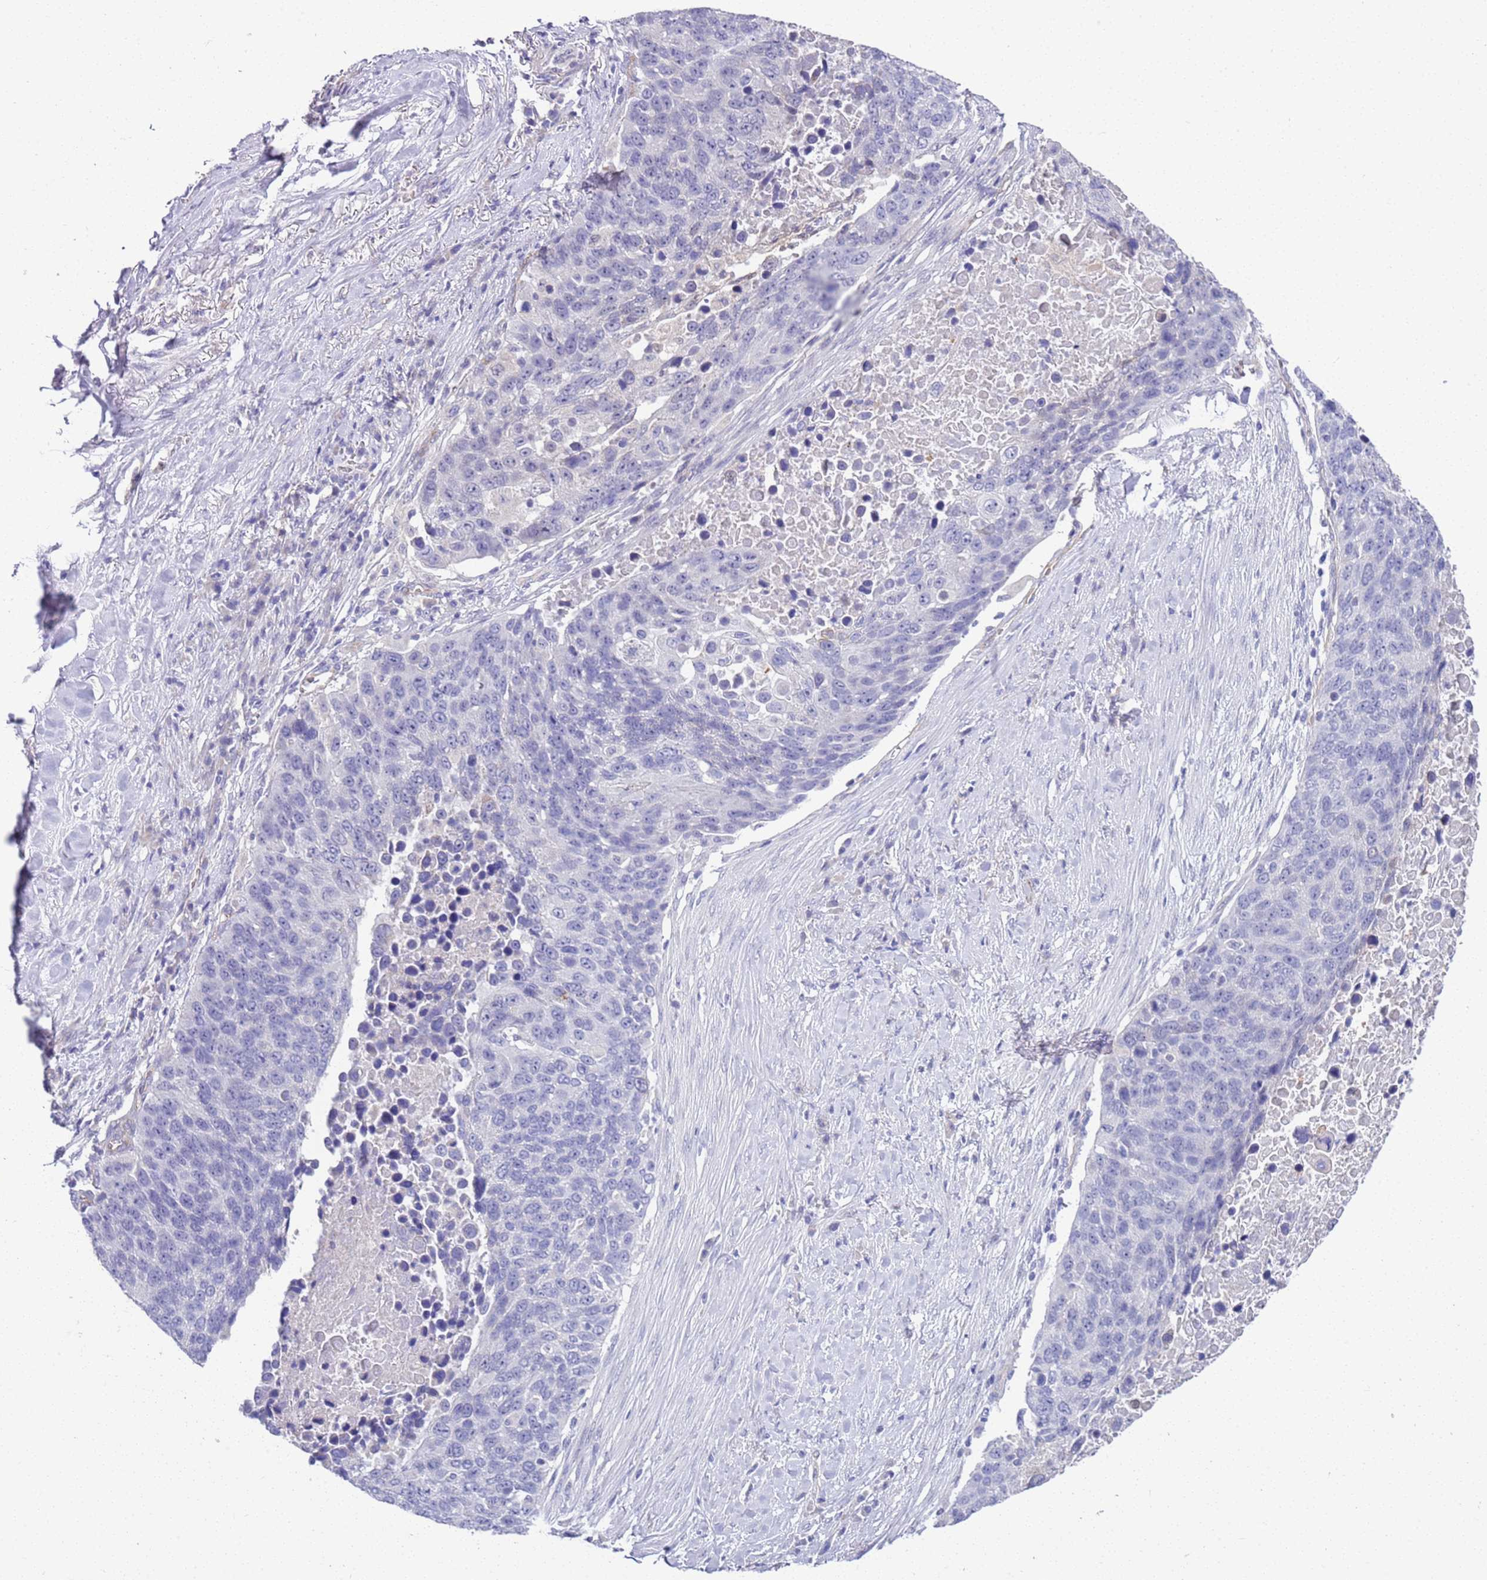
{"staining": {"intensity": "weak", "quantity": "<25%", "location": "nuclear"}, "tissue": "lung cancer", "cell_type": "Tumor cells", "image_type": "cancer", "snomed": [{"axis": "morphology", "description": "Normal tissue, NOS"}, {"axis": "morphology", "description": "Squamous cell carcinoma, NOS"}, {"axis": "topography", "description": "Lymph node"}, {"axis": "topography", "description": "Lung"}], "caption": "This micrograph is of lung squamous cell carcinoma stained with IHC to label a protein in brown with the nuclei are counter-stained blue. There is no positivity in tumor cells.", "gene": "BRMS1L", "patient": {"sex": "male", "age": 66}}